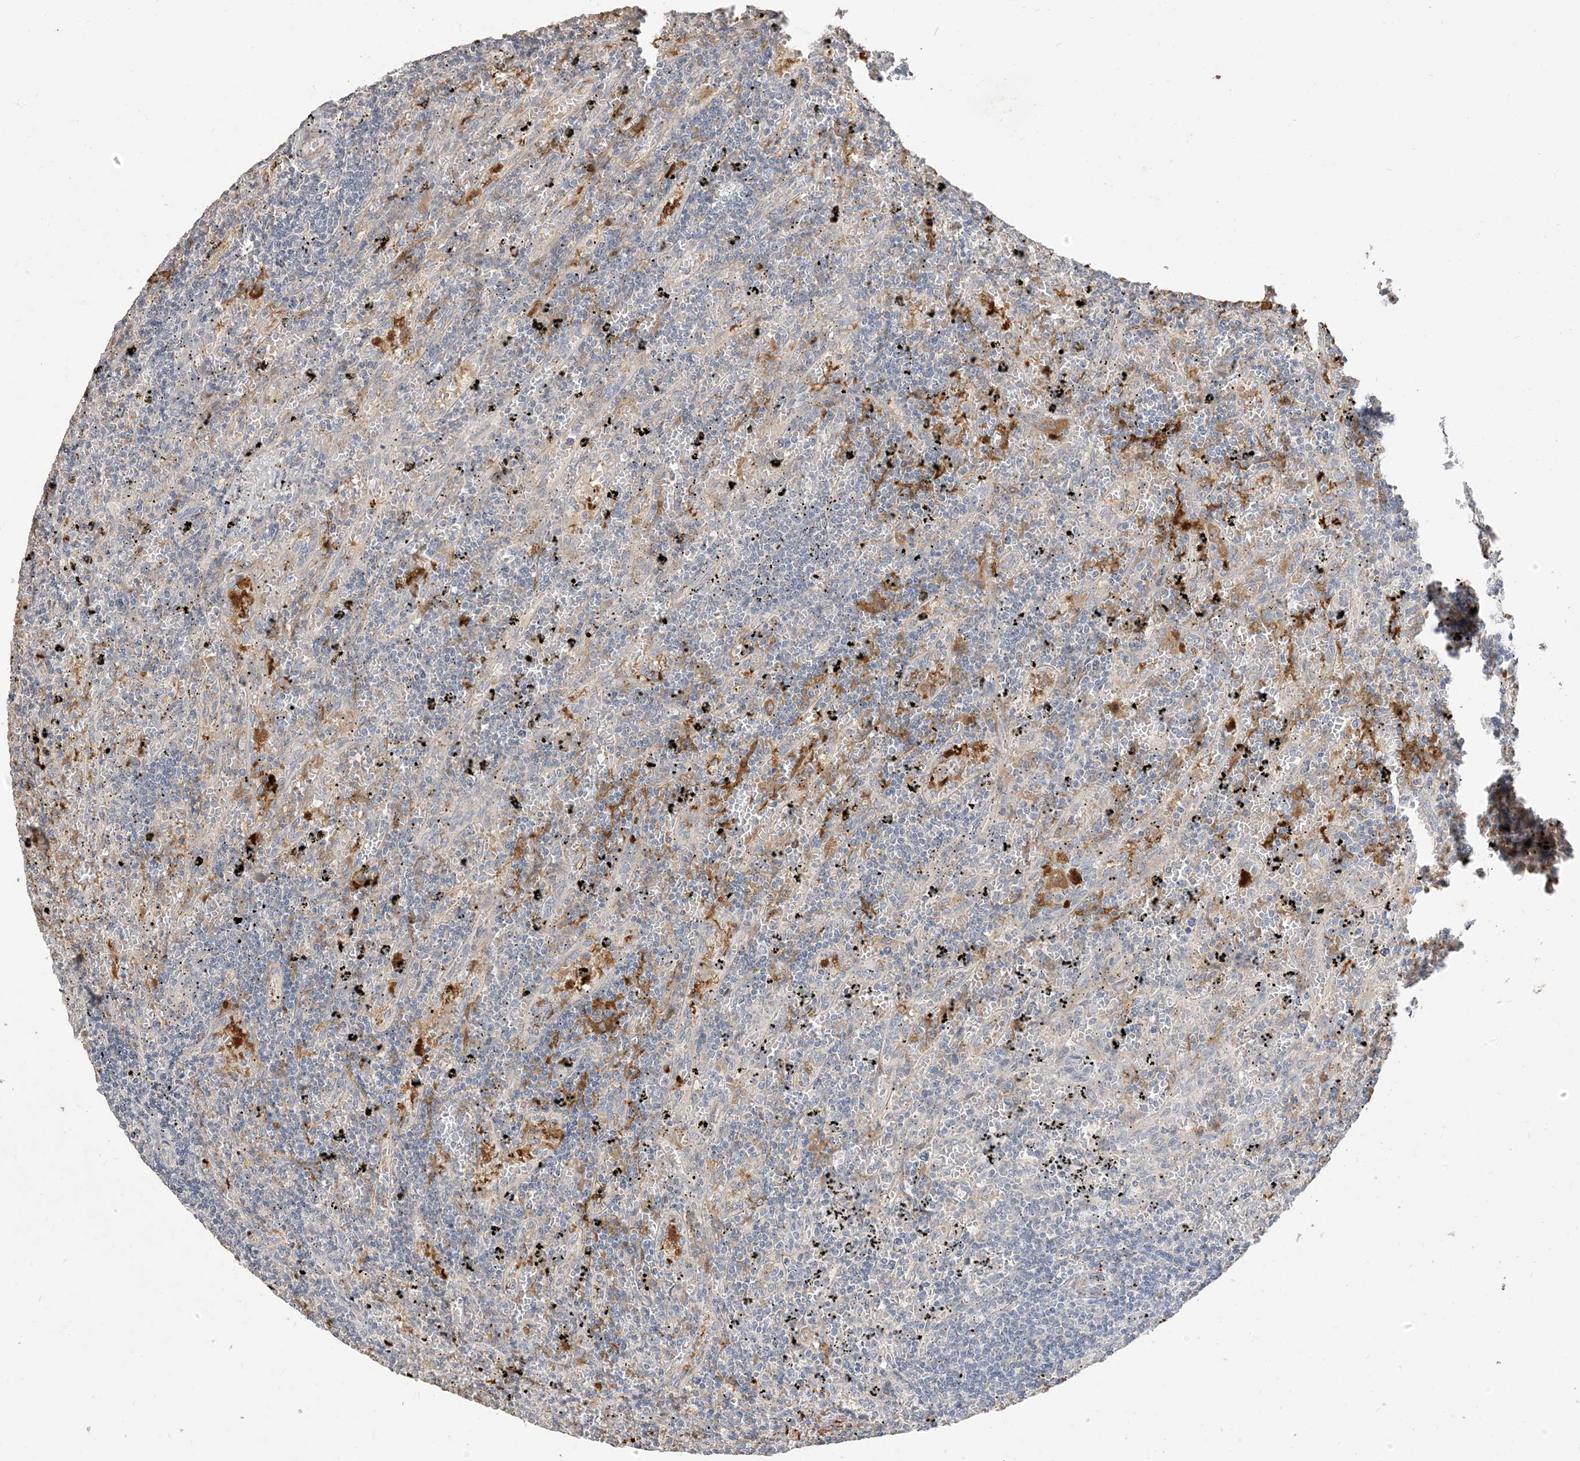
{"staining": {"intensity": "negative", "quantity": "none", "location": "none"}, "tissue": "lymphoma", "cell_type": "Tumor cells", "image_type": "cancer", "snomed": [{"axis": "morphology", "description": "Malignant lymphoma, non-Hodgkin's type, Low grade"}, {"axis": "topography", "description": "Spleen"}], "caption": "Tumor cells are negative for brown protein staining in lymphoma.", "gene": "RNF175", "patient": {"sex": "male", "age": 76}}